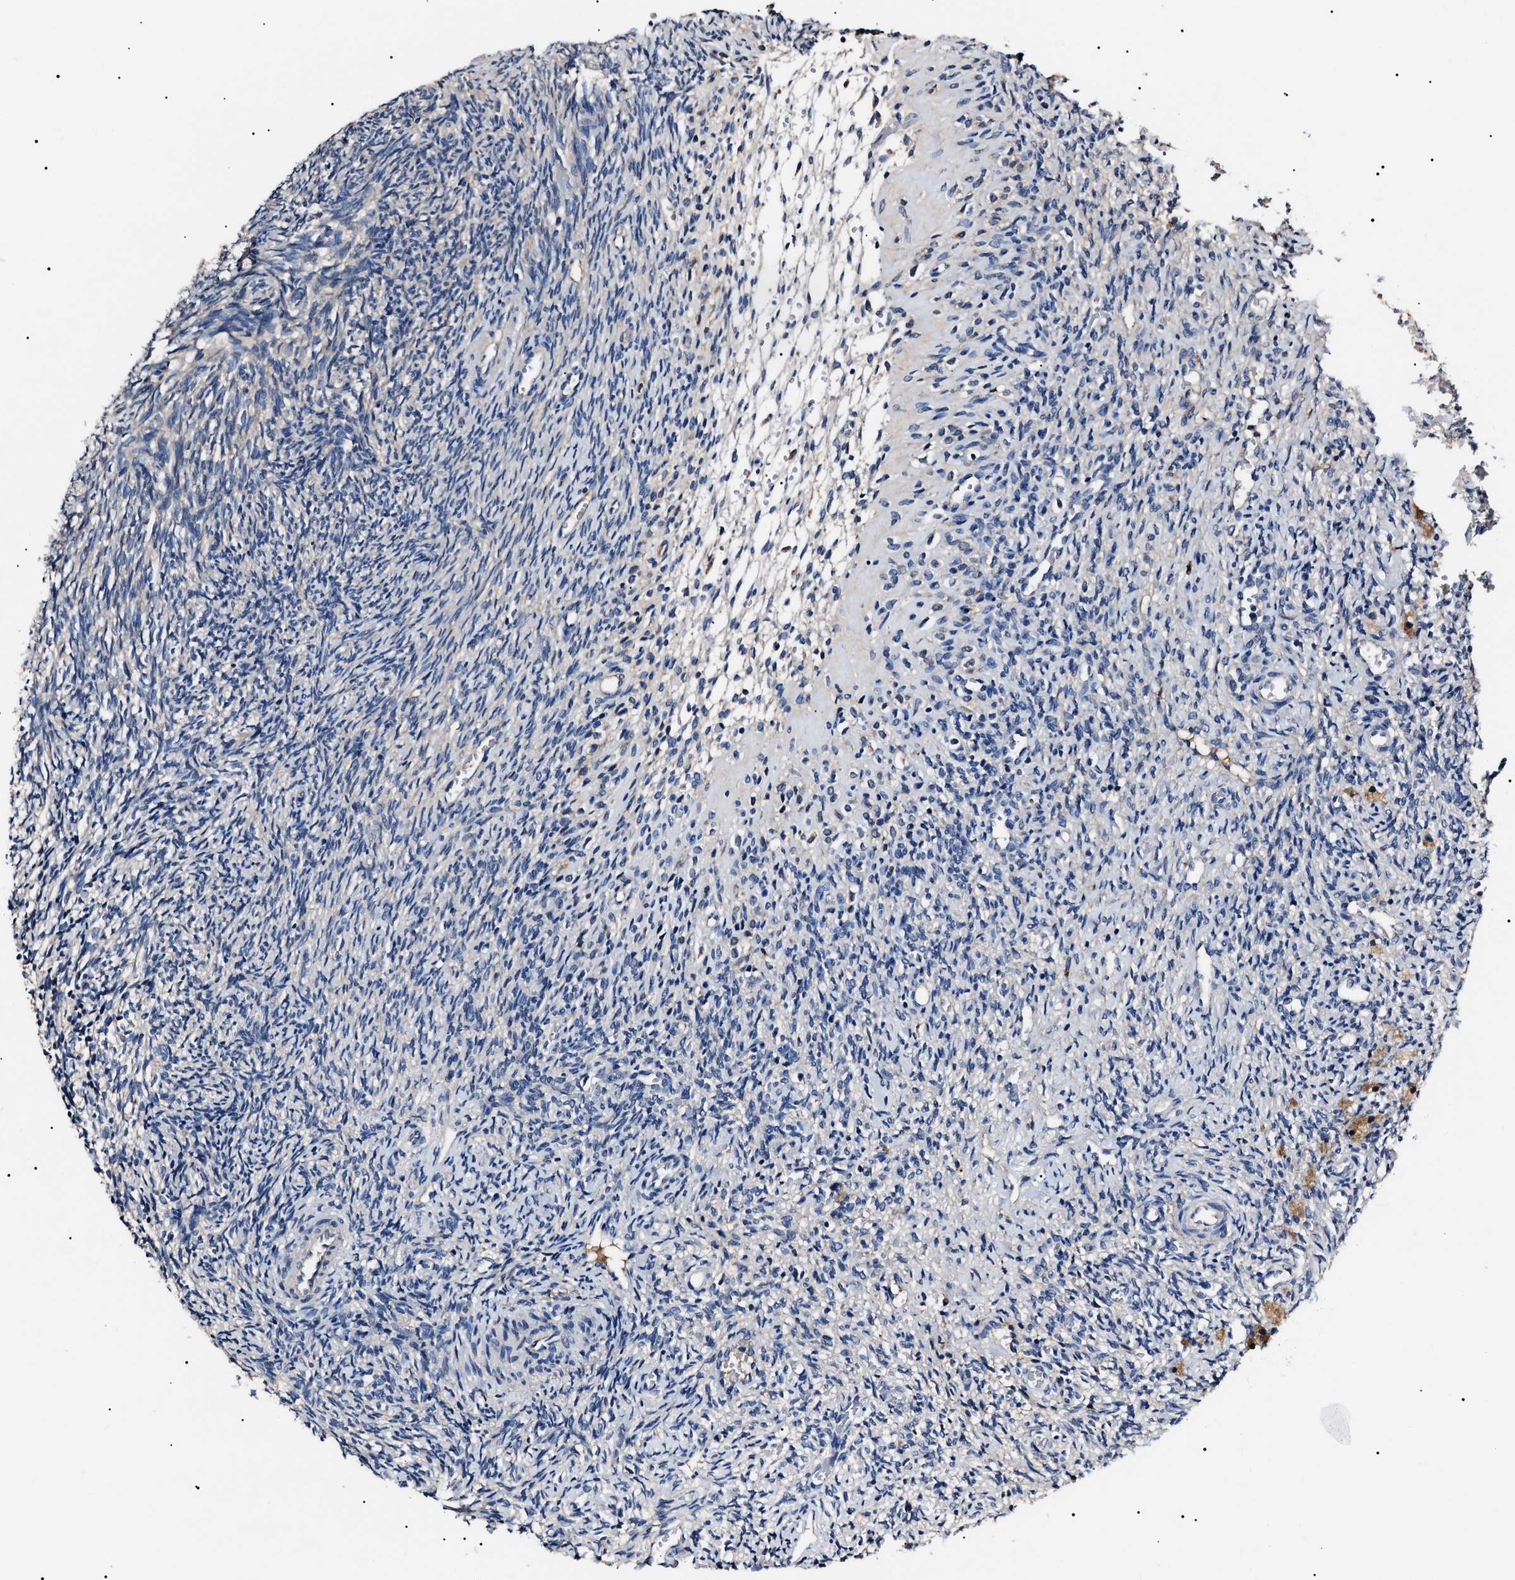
{"staining": {"intensity": "moderate", "quantity": ">75%", "location": "cytoplasmic/membranous"}, "tissue": "ovary", "cell_type": "Follicle cells", "image_type": "normal", "snomed": [{"axis": "morphology", "description": "Normal tissue, NOS"}, {"axis": "topography", "description": "Ovary"}], "caption": "Follicle cells show medium levels of moderate cytoplasmic/membranous positivity in approximately >75% of cells in unremarkable human ovary. Using DAB (3,3'-diaminobenzidine) (brown) and hematoxylin (blue) stains, captured at high magnification using brightfield microscopy.", "gene": "IFT81", "patient": {"sex": "female", "age": 41}}